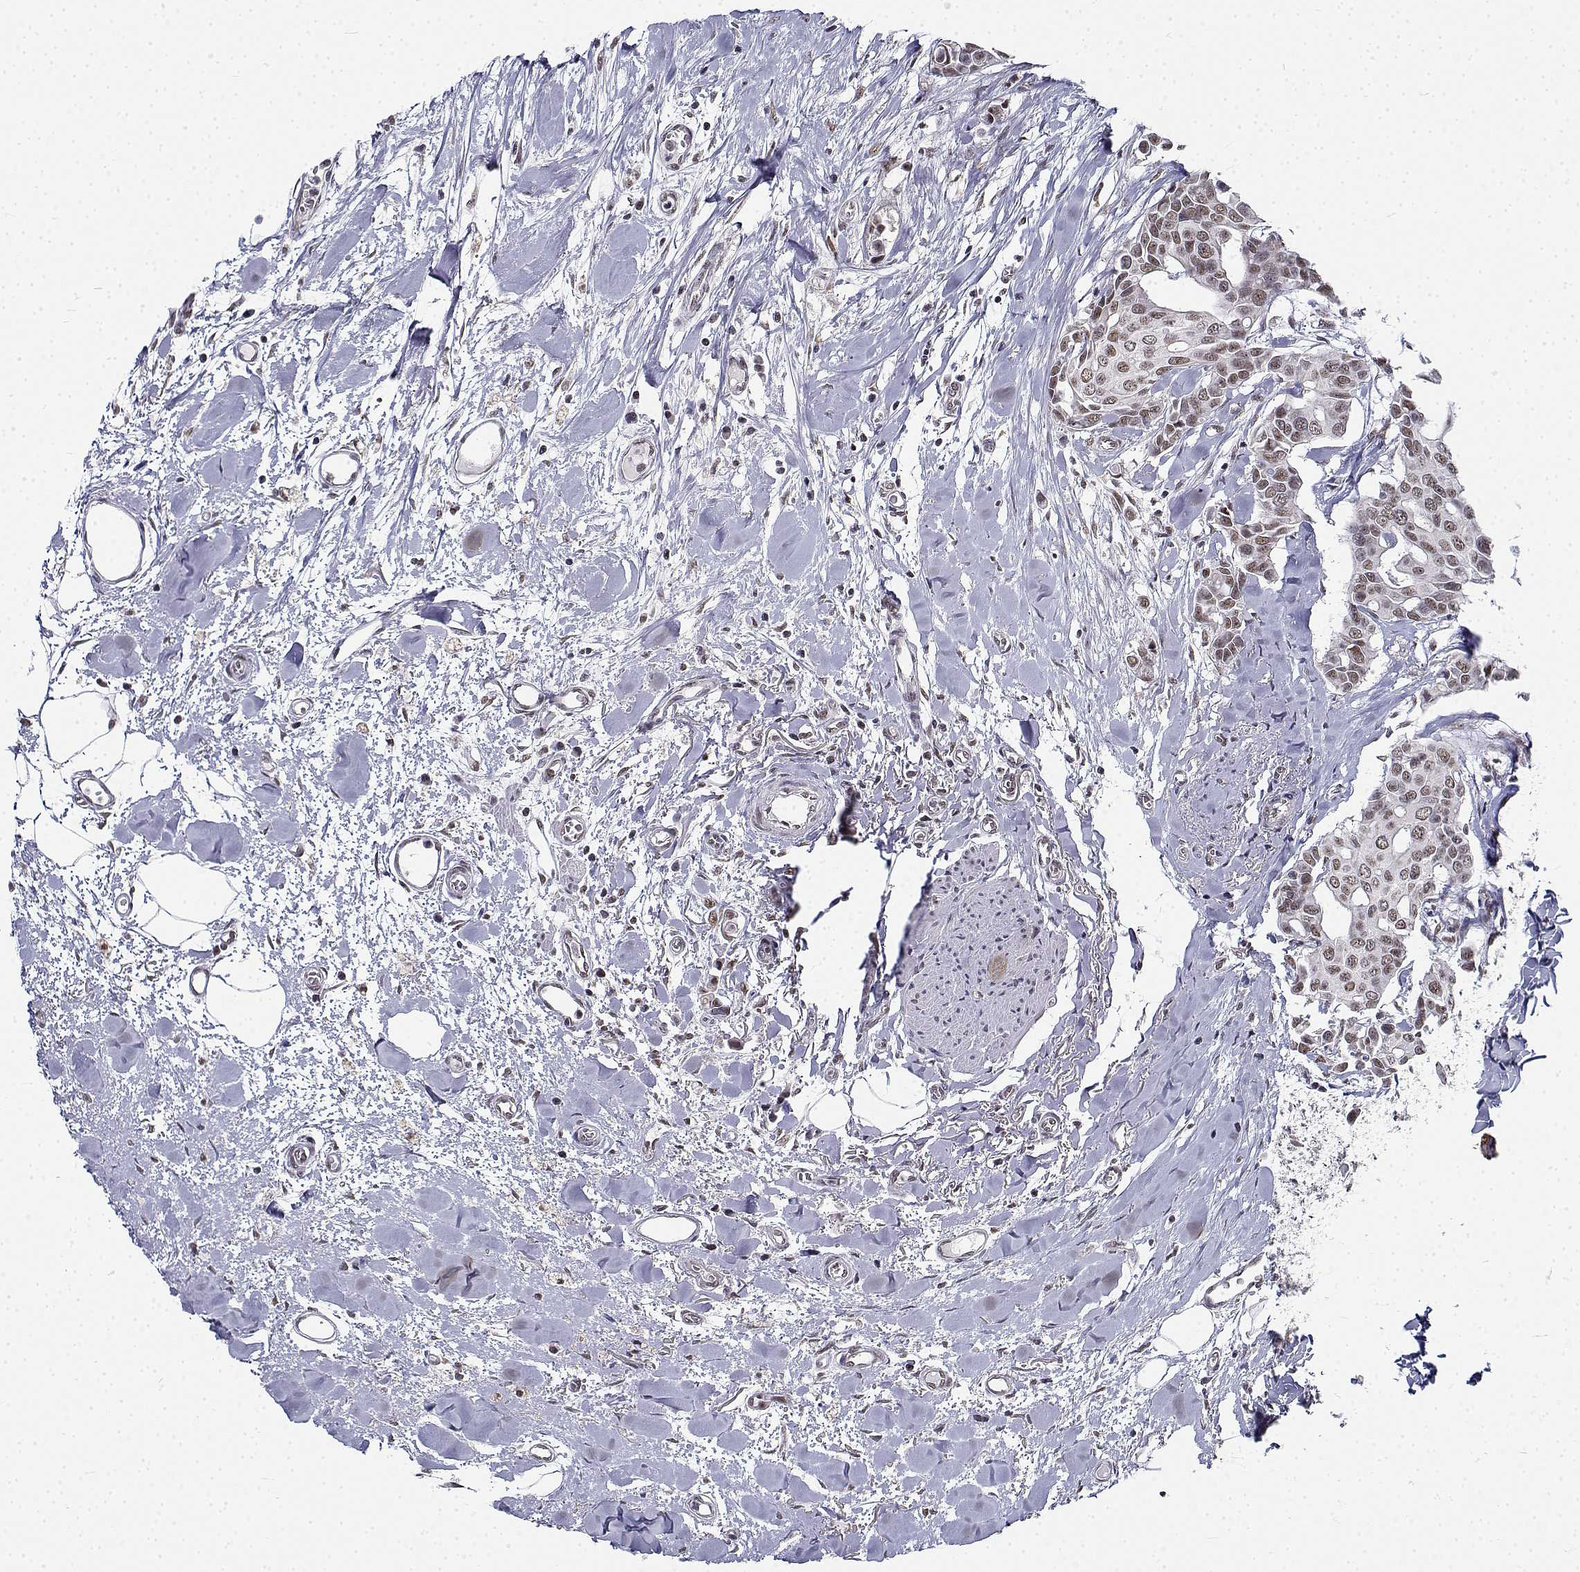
{"staining": {"intensity": "weak", "quantity": ">75%", "location": "nuclear"}, "tissue": "breast cancer", "cell_type": "Tumor cells", "image_type": "cancer", "snomed": [{"axis": "morphology", "description": "Duct carcinoma"}, {"axis": "topography", "description": "Breast"}], "caption": "Tumor cells demonstrate low levels of weak nuclear positivity in about >75% of cells in breast cancer.", "gene": "BCAS2", "patient": {"sex": "female", "age": 54}}